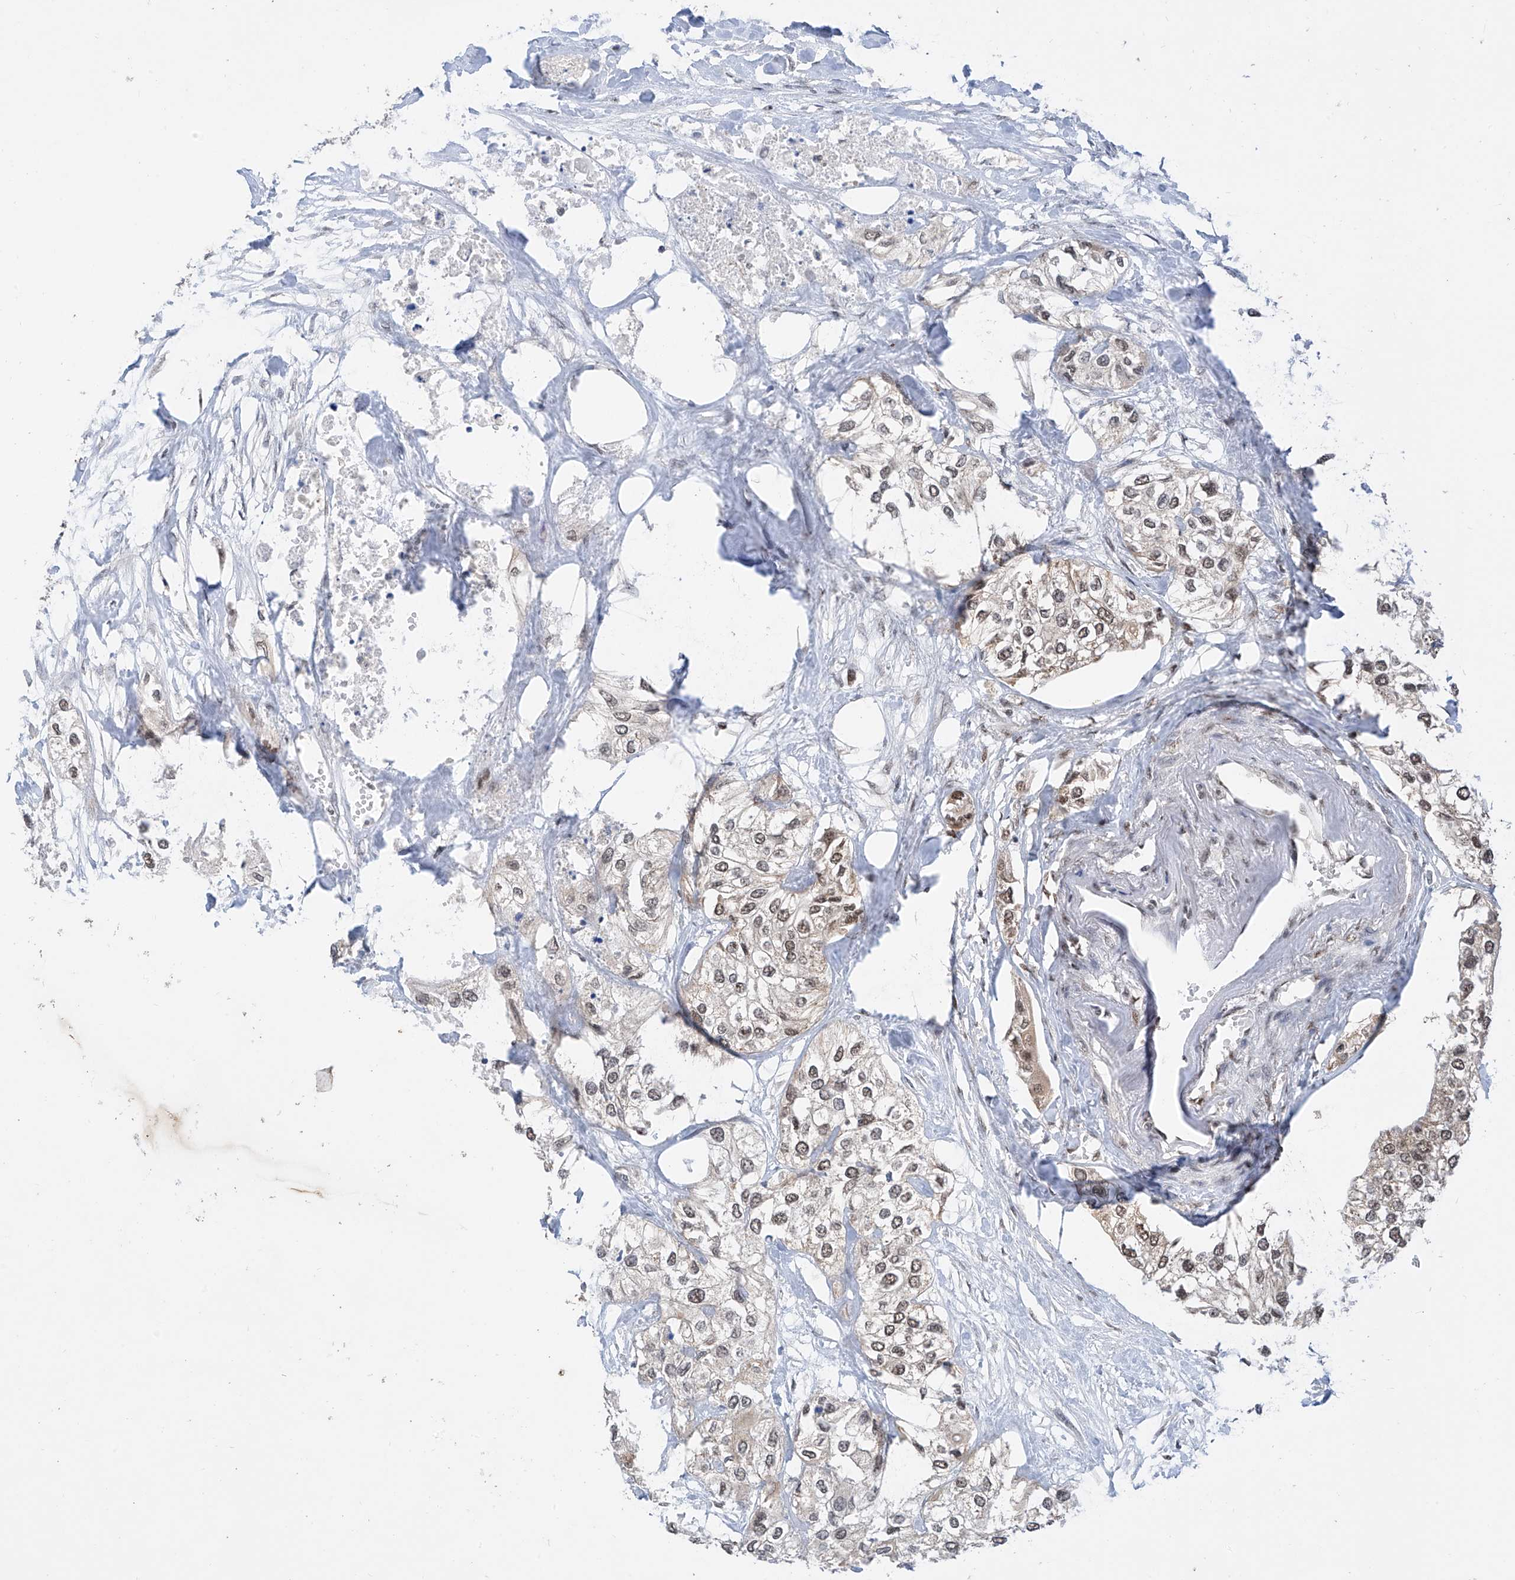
{"staining": {"intensity": "weak", "quantity": ">75%", "location": "nuclear"}, "tissue": "urothelial cancer", "cell_type": "Tumor cells", "image_type": "cancer", "snomed": [{"axis": "morphology", "description": "Urothelial carcinoma, High grade"}, {"axis": "topography", "description": "Urinary bladder"}], "caption": "Tumor cells reveal low levels of weak nuclear expression in about >75% of cells in human urothelial cancer. The protein of interest is shown in brown color, while the nuclei are stained blue.", "gene": "RPAIN", "patient": {"sex": "male", "age": 64}}